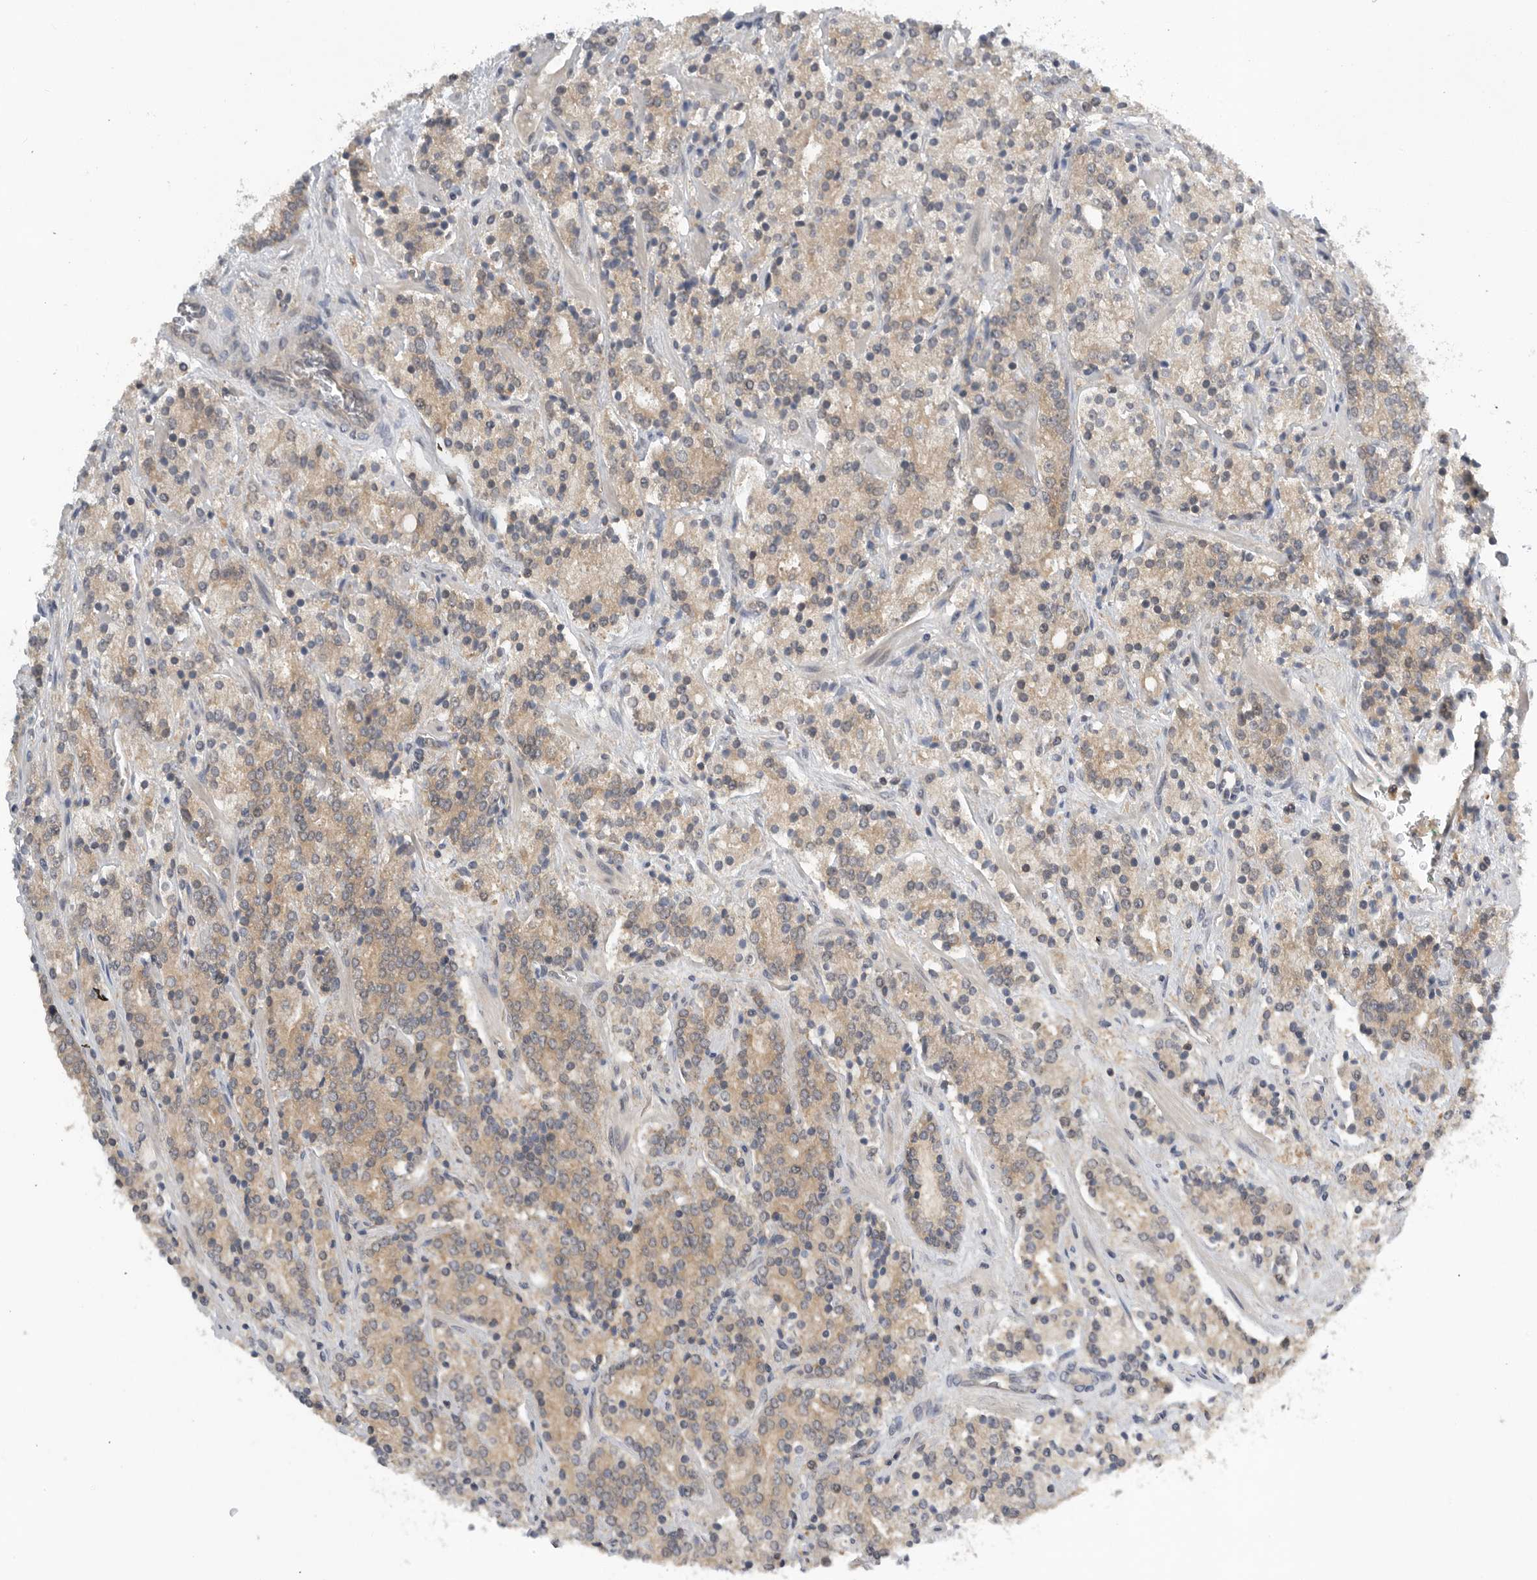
{"staining": {"intensity": "weak", "quantity": ">75%", "location": "cytoplasmic/membranous"}, "tissue": "prostate cancer", "cell_type": "Tumor cells", "image_type": "cancer", "snomed": [{"axis": "morphology", "description": "Adenocarcinoma, High grade"}, {"axis": "topography", "description": "Prostate"}], "caption": "Weak cytoplasmic/membranous protein positivity is identified in approximately >75% of tumor cells in prostate cancer. The protein of interest is stained brown, and the nuclei are stained in blue (DAB IHC with brightfield microscopy, high magnification).", "gene": "AASDHPPT", "patient": {"sex": "male", "age": 71}}